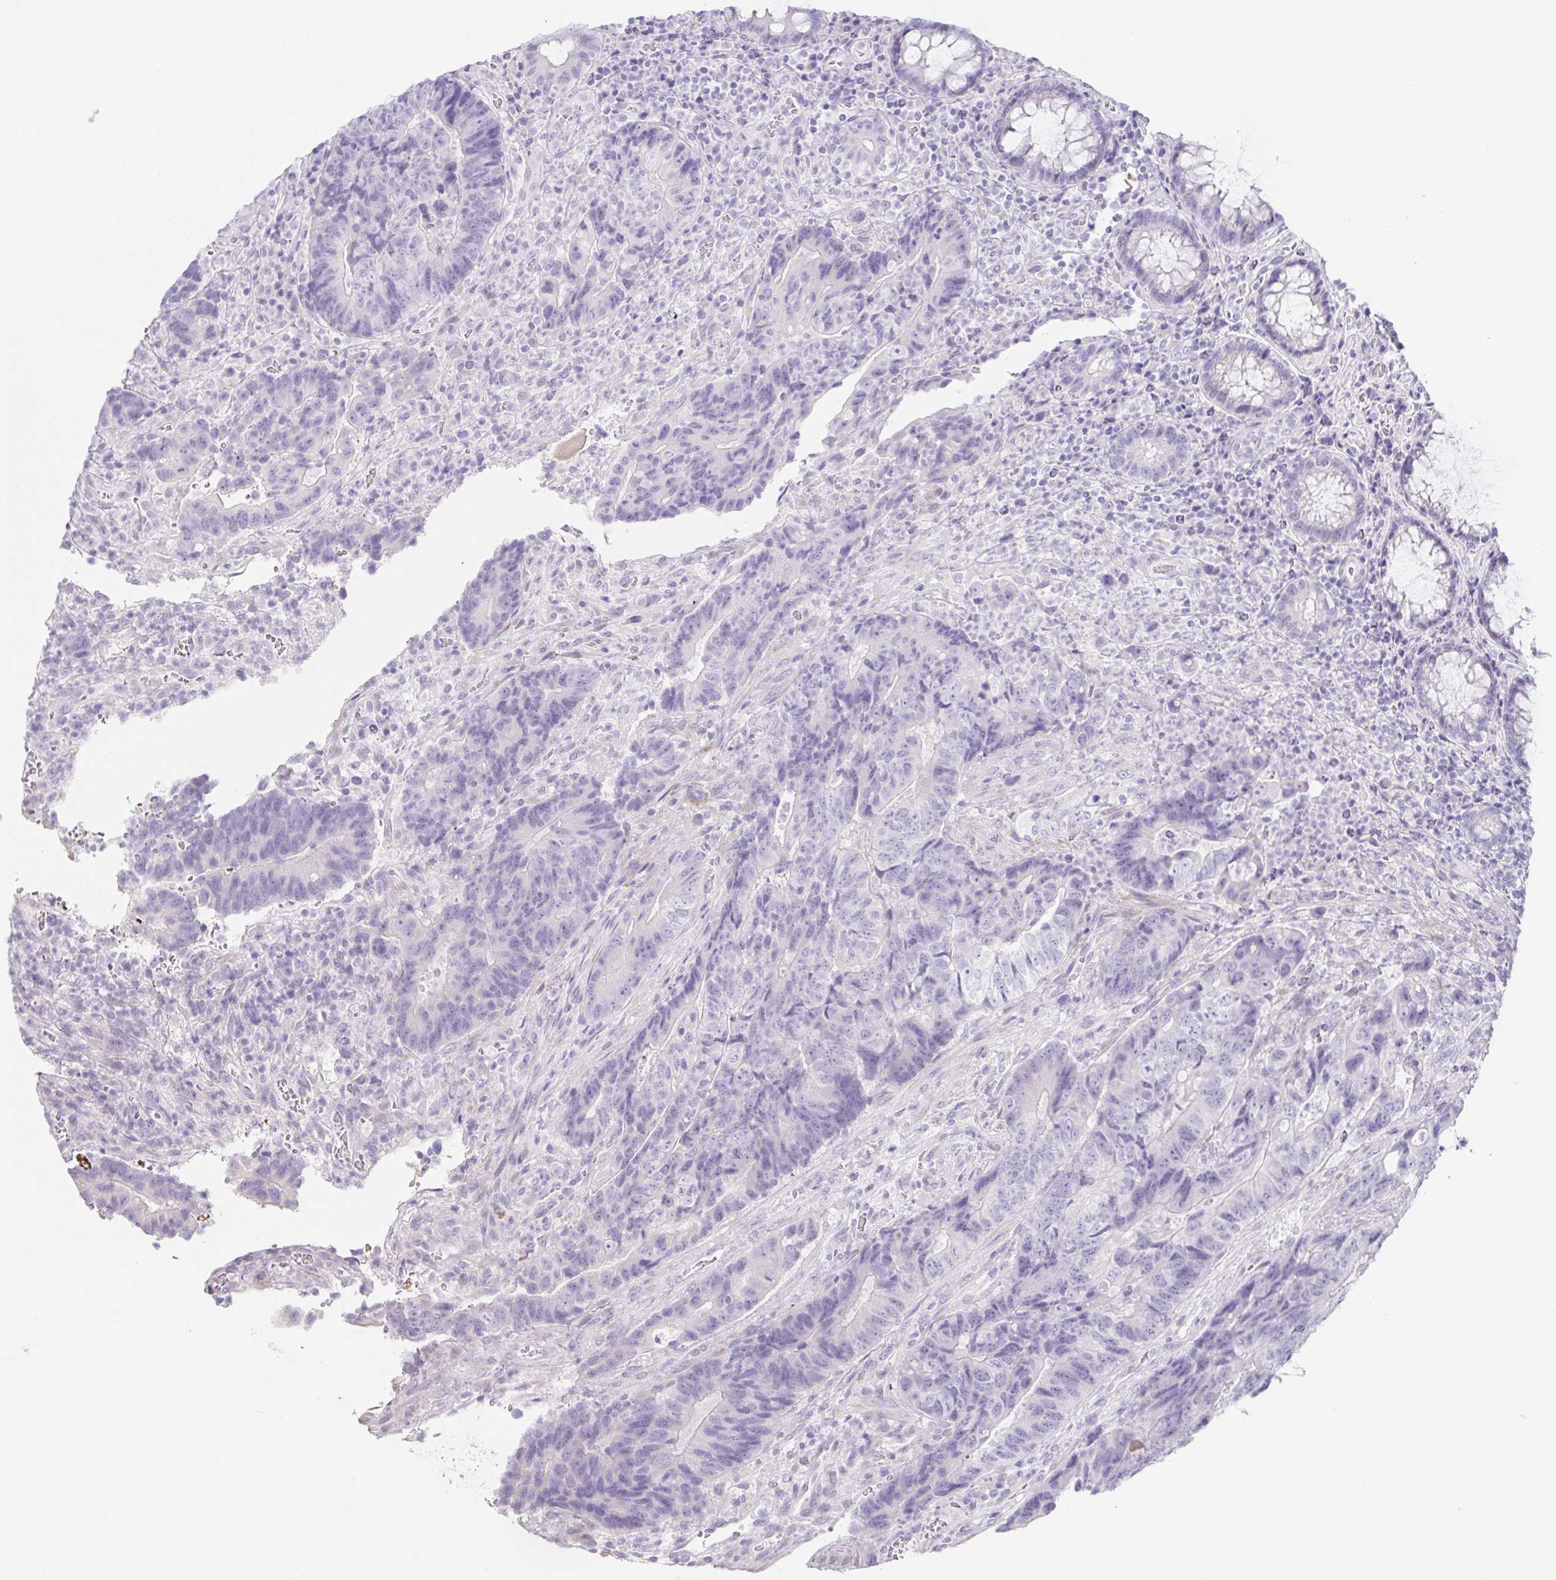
{"staining": {"intensity": "negative", "quantity": "none", "location": "none"}, "tissue": "colorectal cancer", "cell_type": "Tumor cells", "image_type": "cancer", "snomed": [{"axis": "morphology", "description": "Normal tissue, NOS"}, {"axis": "morphology", "description": "Adenocarcinoma, NOS"}, {"axis": "topography", "description": "Colon"}], "caption": "High magnification brightfield microscopy of adenocarcinoma (colorectal) stained with DAB (brown) and counterstained with hematoxylin (blue): tumor cells show no significant expression.", "gene": "HDGFL1", "patient": {"sex": "female", "age": 48}}